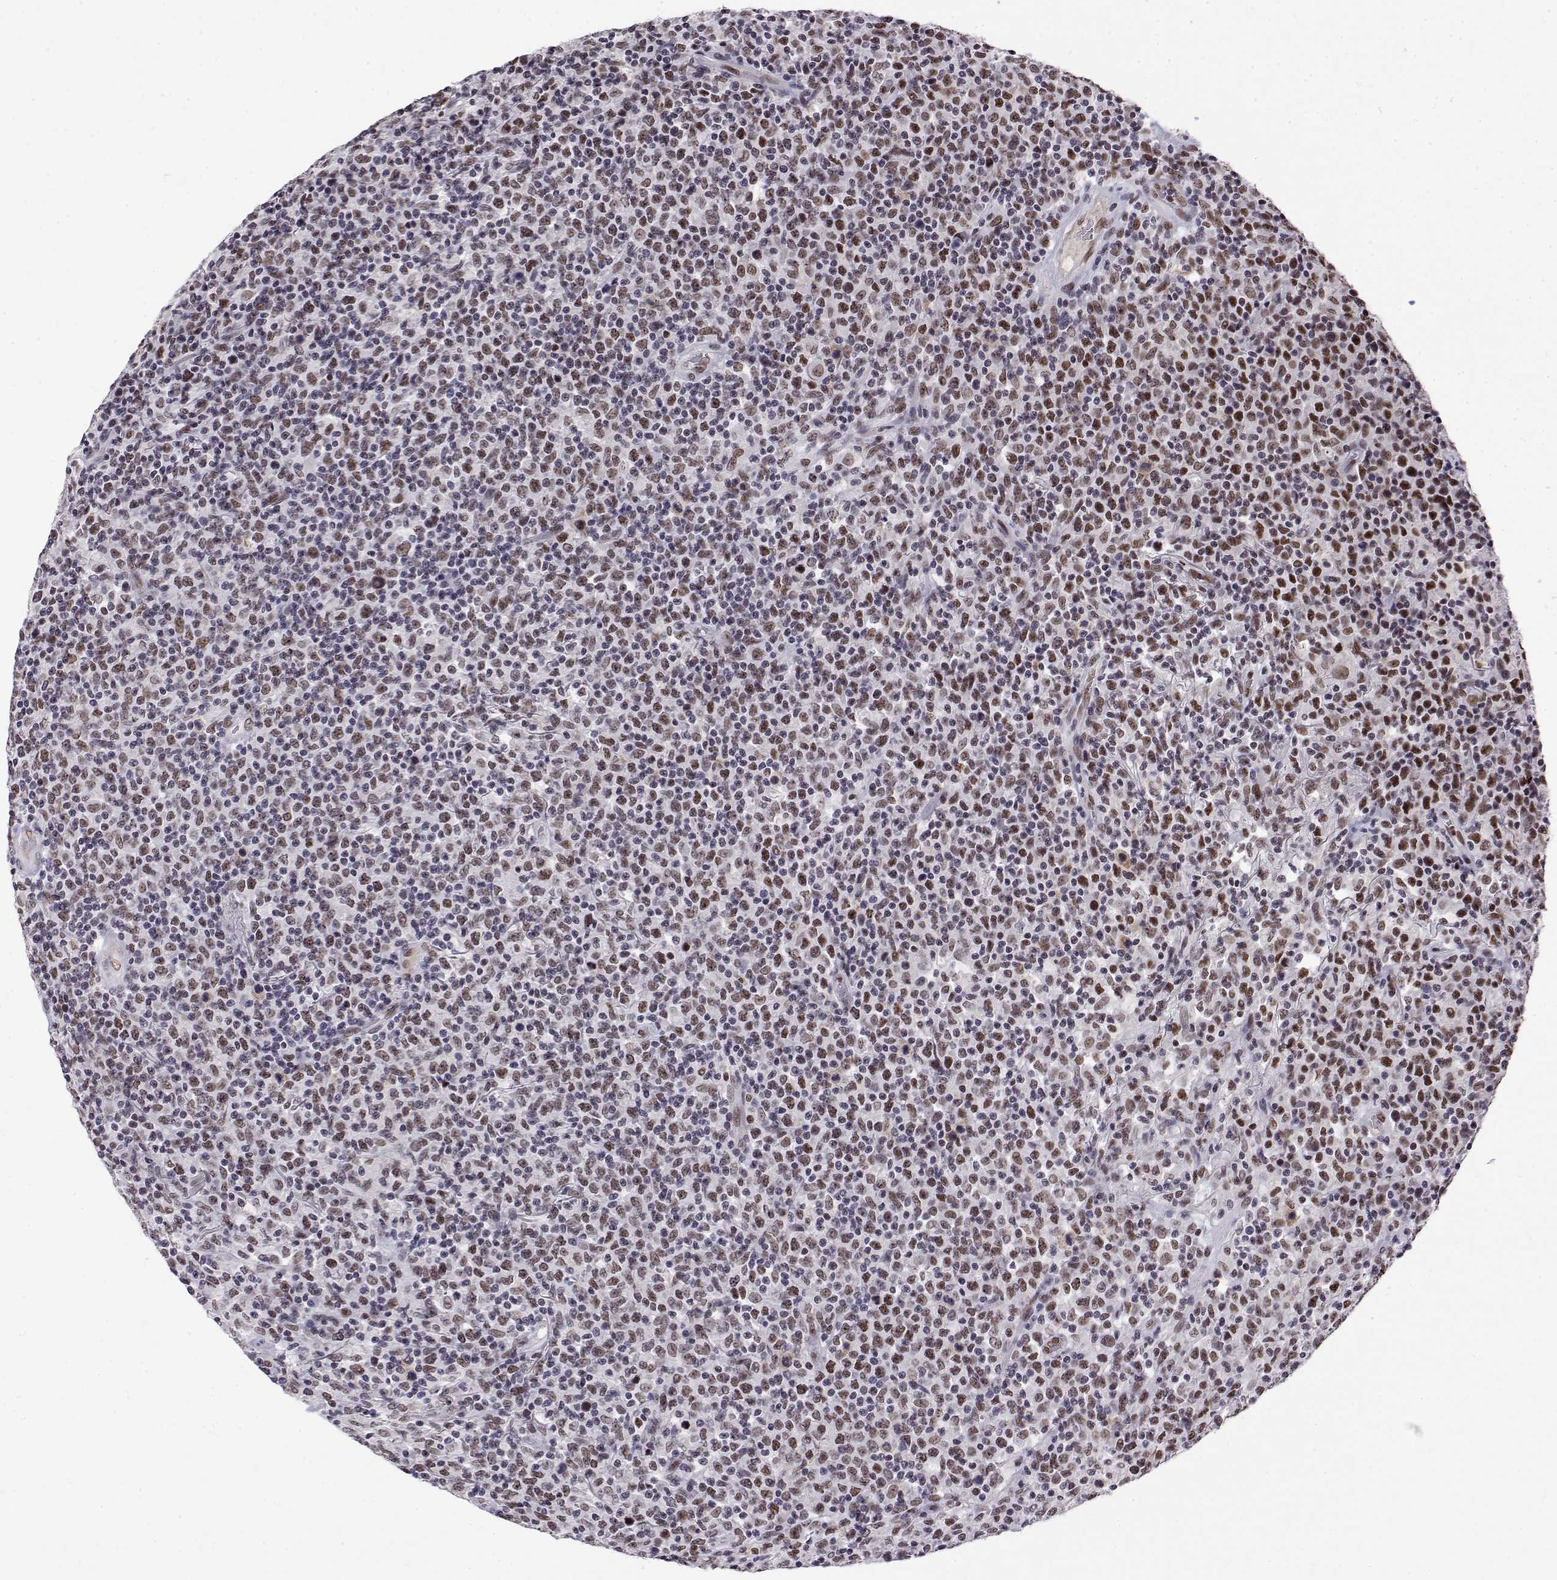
{"staining": {"intensity": "moderate", "quantity": "25%-75%", "location": "nuclear"}, "tissue": "lymphoma", "cell_type": "Tumor cells", "image_type": "cancer", "snomed": [{"axis": "morphology", "description": "Malignant lymphoma, non-Hodgkin's type, High grade"}, {"axis": "topography", "description": "Lung"}], "caption": "Immunohistochemical staining of lymphoma exhibits moderate nuclear protein staining in approximately 25%-75% of tumor cells.", "gene": "POLDIP3", "patient": {"sex": "male", "age": 79}}